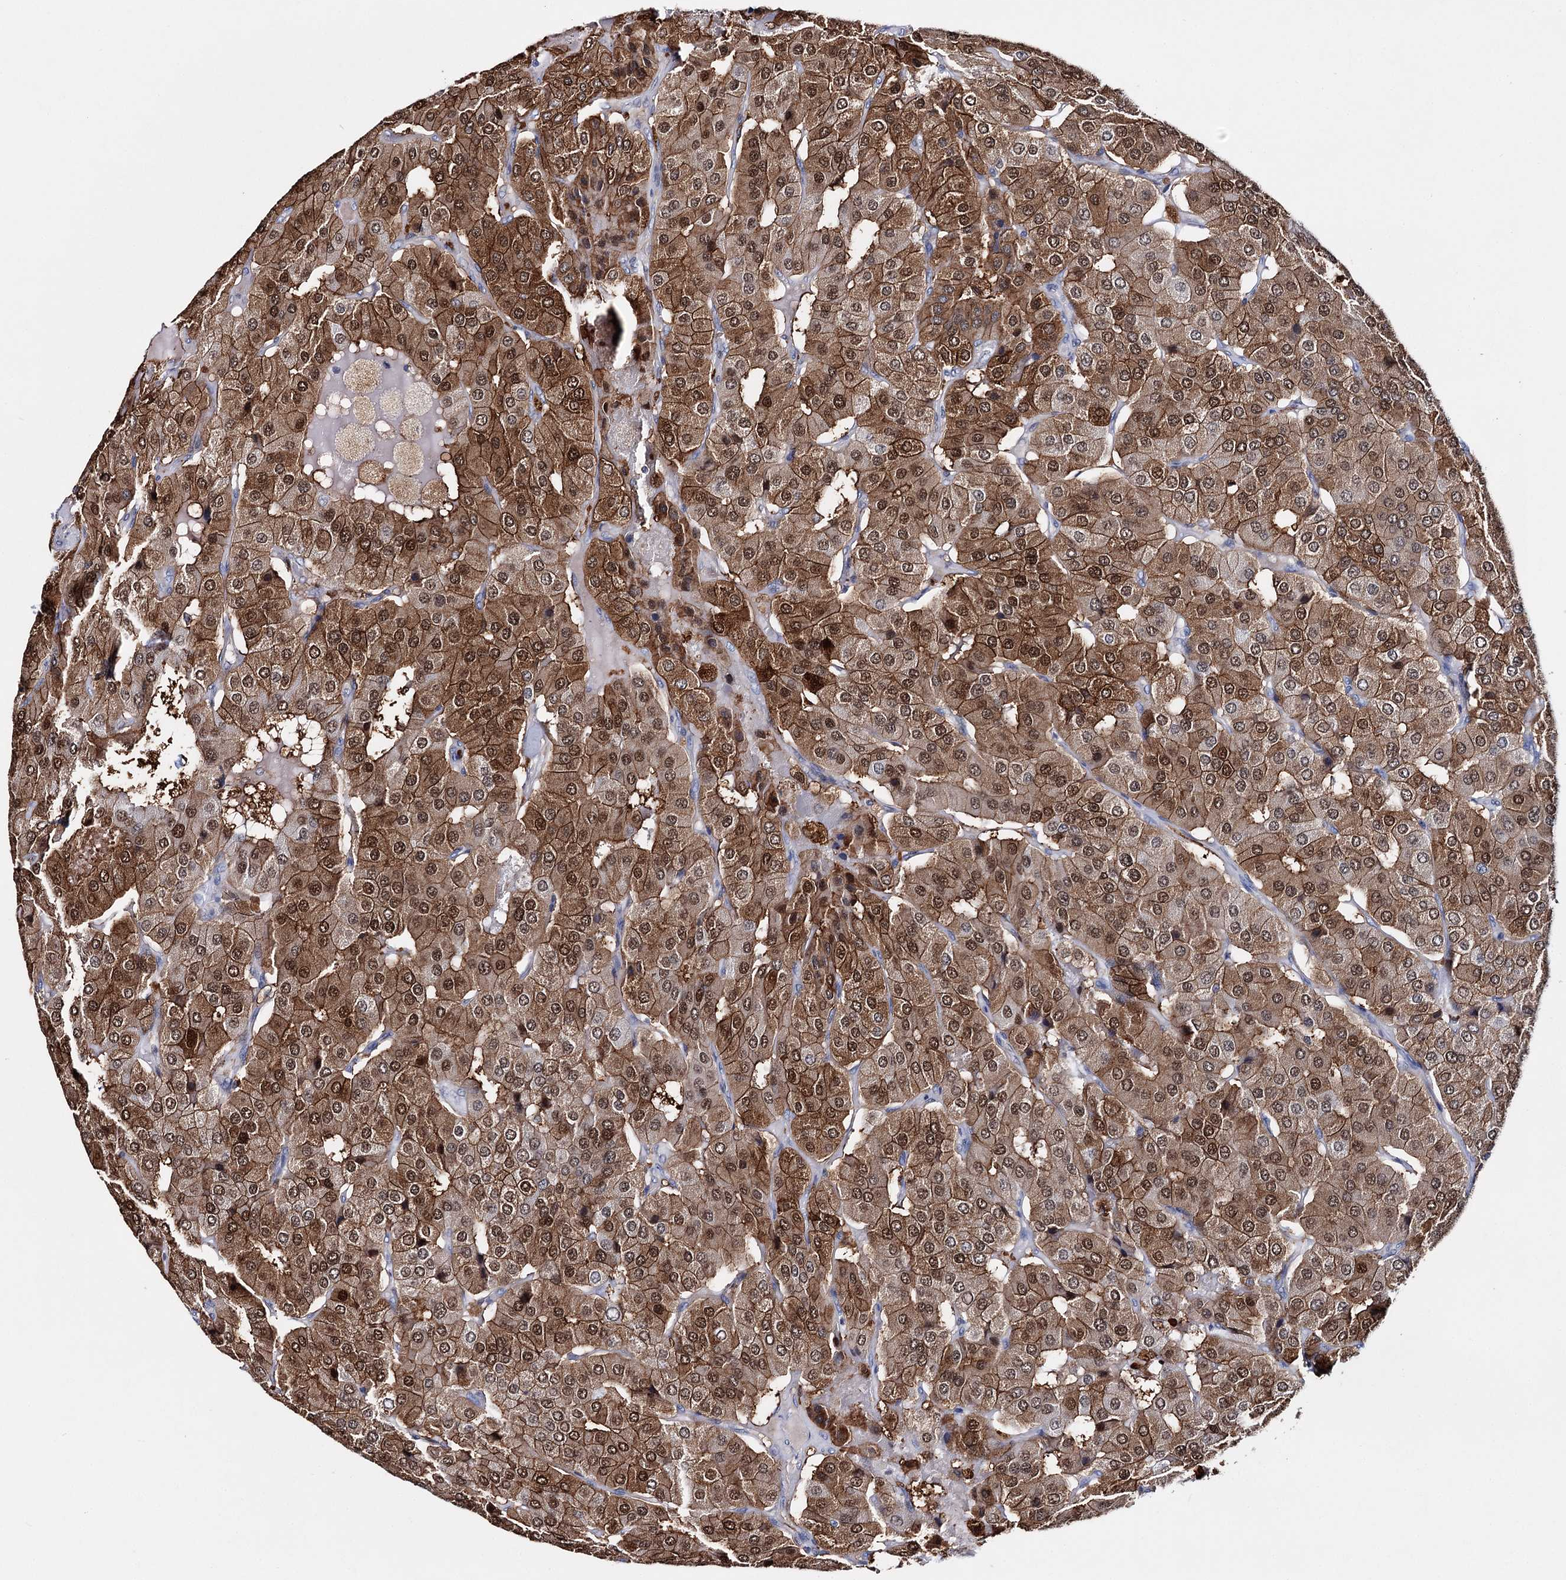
{"staining": {"intensity": "strong", "quantity": ">75%", "location": "cytoplasmic/membranous,nuclear"}, "tissue": "parathyroid gland", "cell_type": "Glandular cells", "image_type": "normal", "snomed": [{"axis": "morphology", "description": "Normal tissue, NOS"}, {"axis": "morphology", "description": "Adenoma, NOS"}, {"axis": "topography", "description": "Parathyroid gland"}], "caption": "Protein expression by immunohistochemistry (IHC) shows strong cytoplasmic/membranous,nuclear expression in about >75% of glandular cells in benign parathyroid gland.", "gene": "CFAP46", "patient": {"sex": "female", "age": 86}}